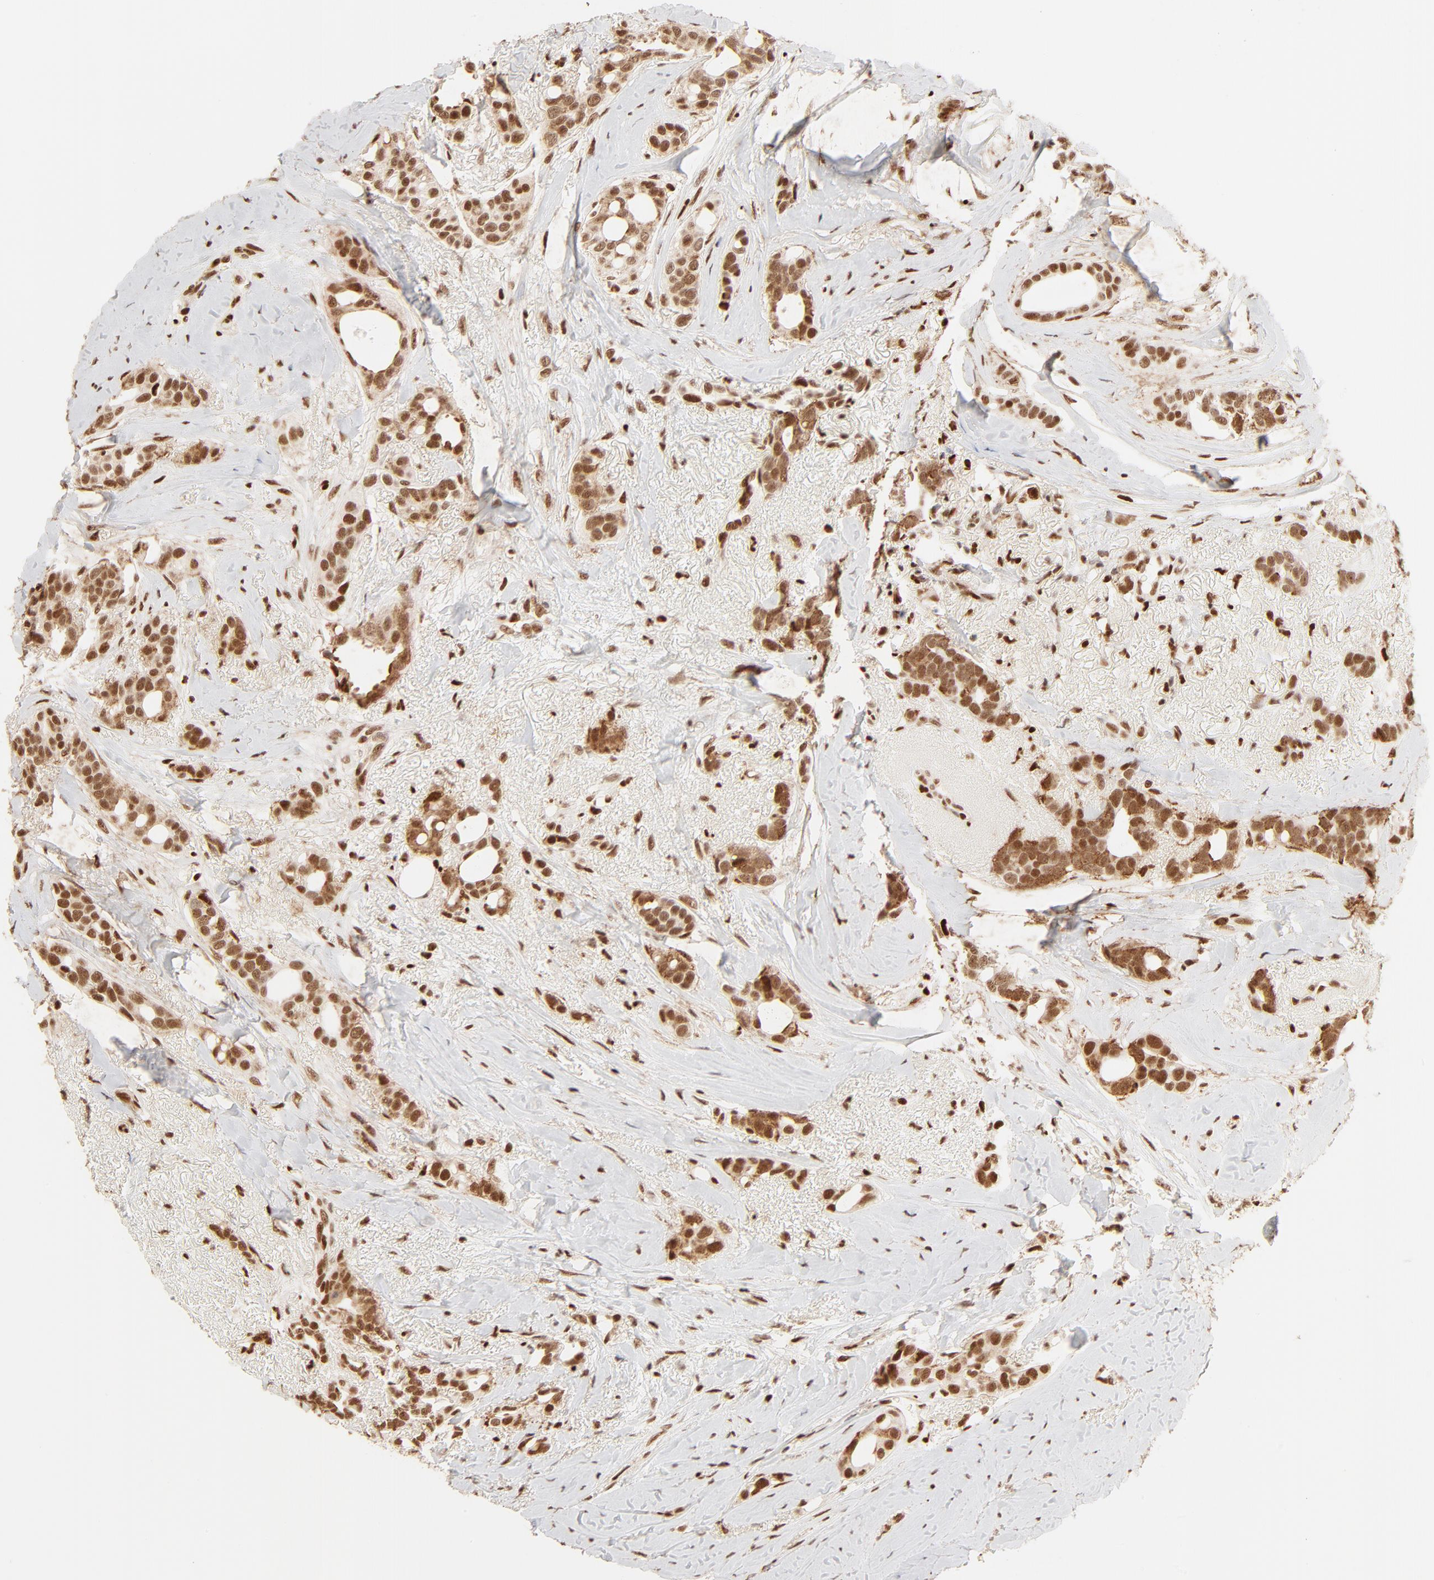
{"staining": {"intensity": "strong", "quantity": ">75%", "location": "cytoplasmic/membranous,nuclear"}, "tissue": "breast cancer", "cell_type": "Tumor cells", "image_type": "cancer", "snomed": [{"axis": "morphology", "description": "Duct carcinoma"}, {"axis": "topography", "description": "Breast"}], "caption": "Immunohistochemical staining of human breast cancer demonstrates high levels of strong cytoplasmic/membranous and nuclear protein expression in approximately >75% of tumor cells.", "gene": "FAM50A", "patient": {"sex": "female", "age": 54}}